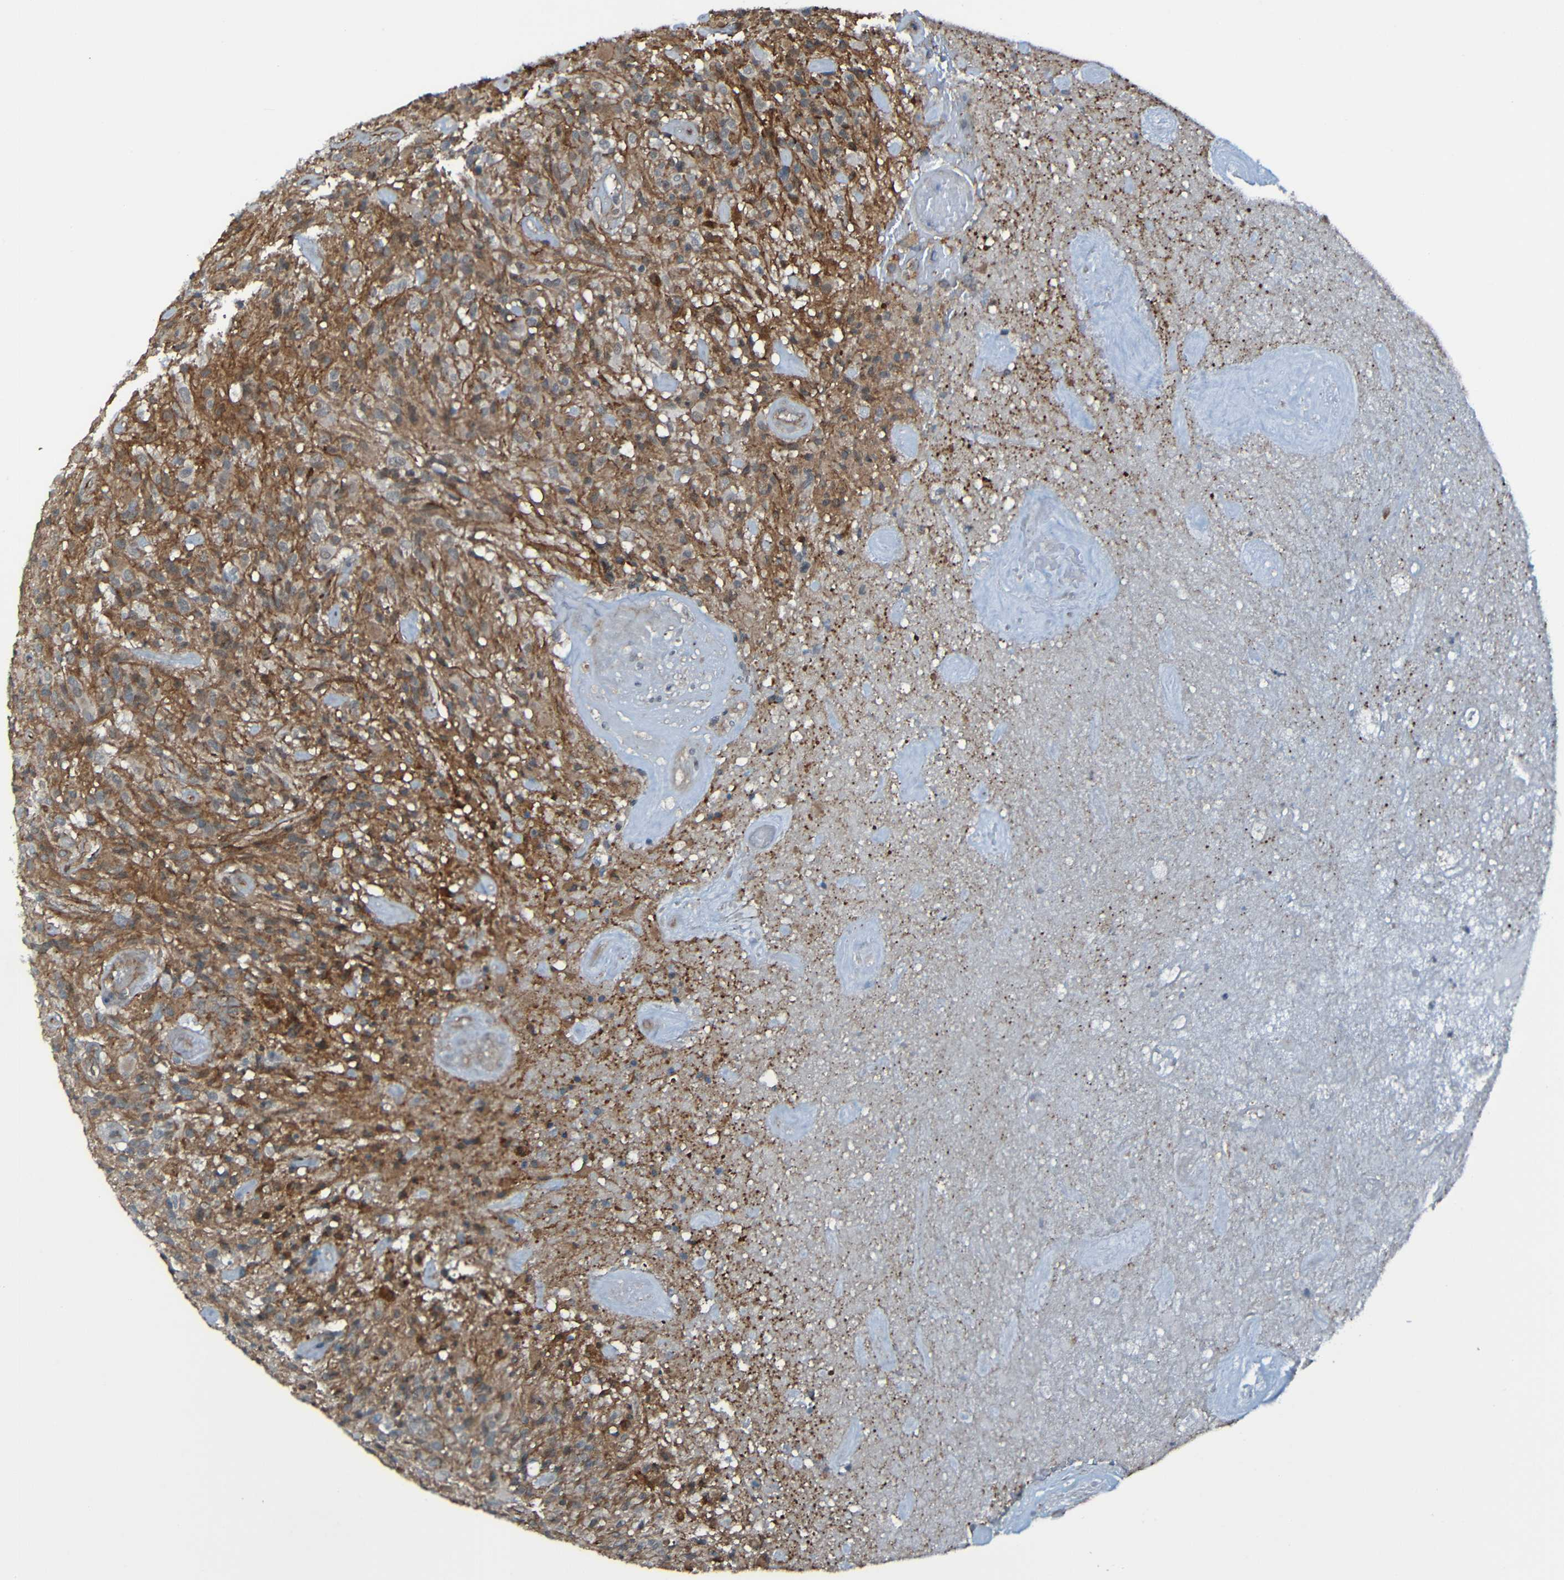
{"staining": {"intensity": "weak", "quantity": "<25%", "location": "cytoplasmic/membranous"}, "tissue": "glioma", "cell_type": "Tumor cells", "image_type": "cancer", "snomed": [{"axis": "morphology", "description": "Glioma, malignant, High grade"}, {"axis": "topography", "description": "Brain"}], "caption": "Immunohistochemistry (IHC) of human malignant glioma (high-grade) reveals no positivity in tumor cells.", "gene": "LGR5", "patient": {"sex": "male", "age": 71}}